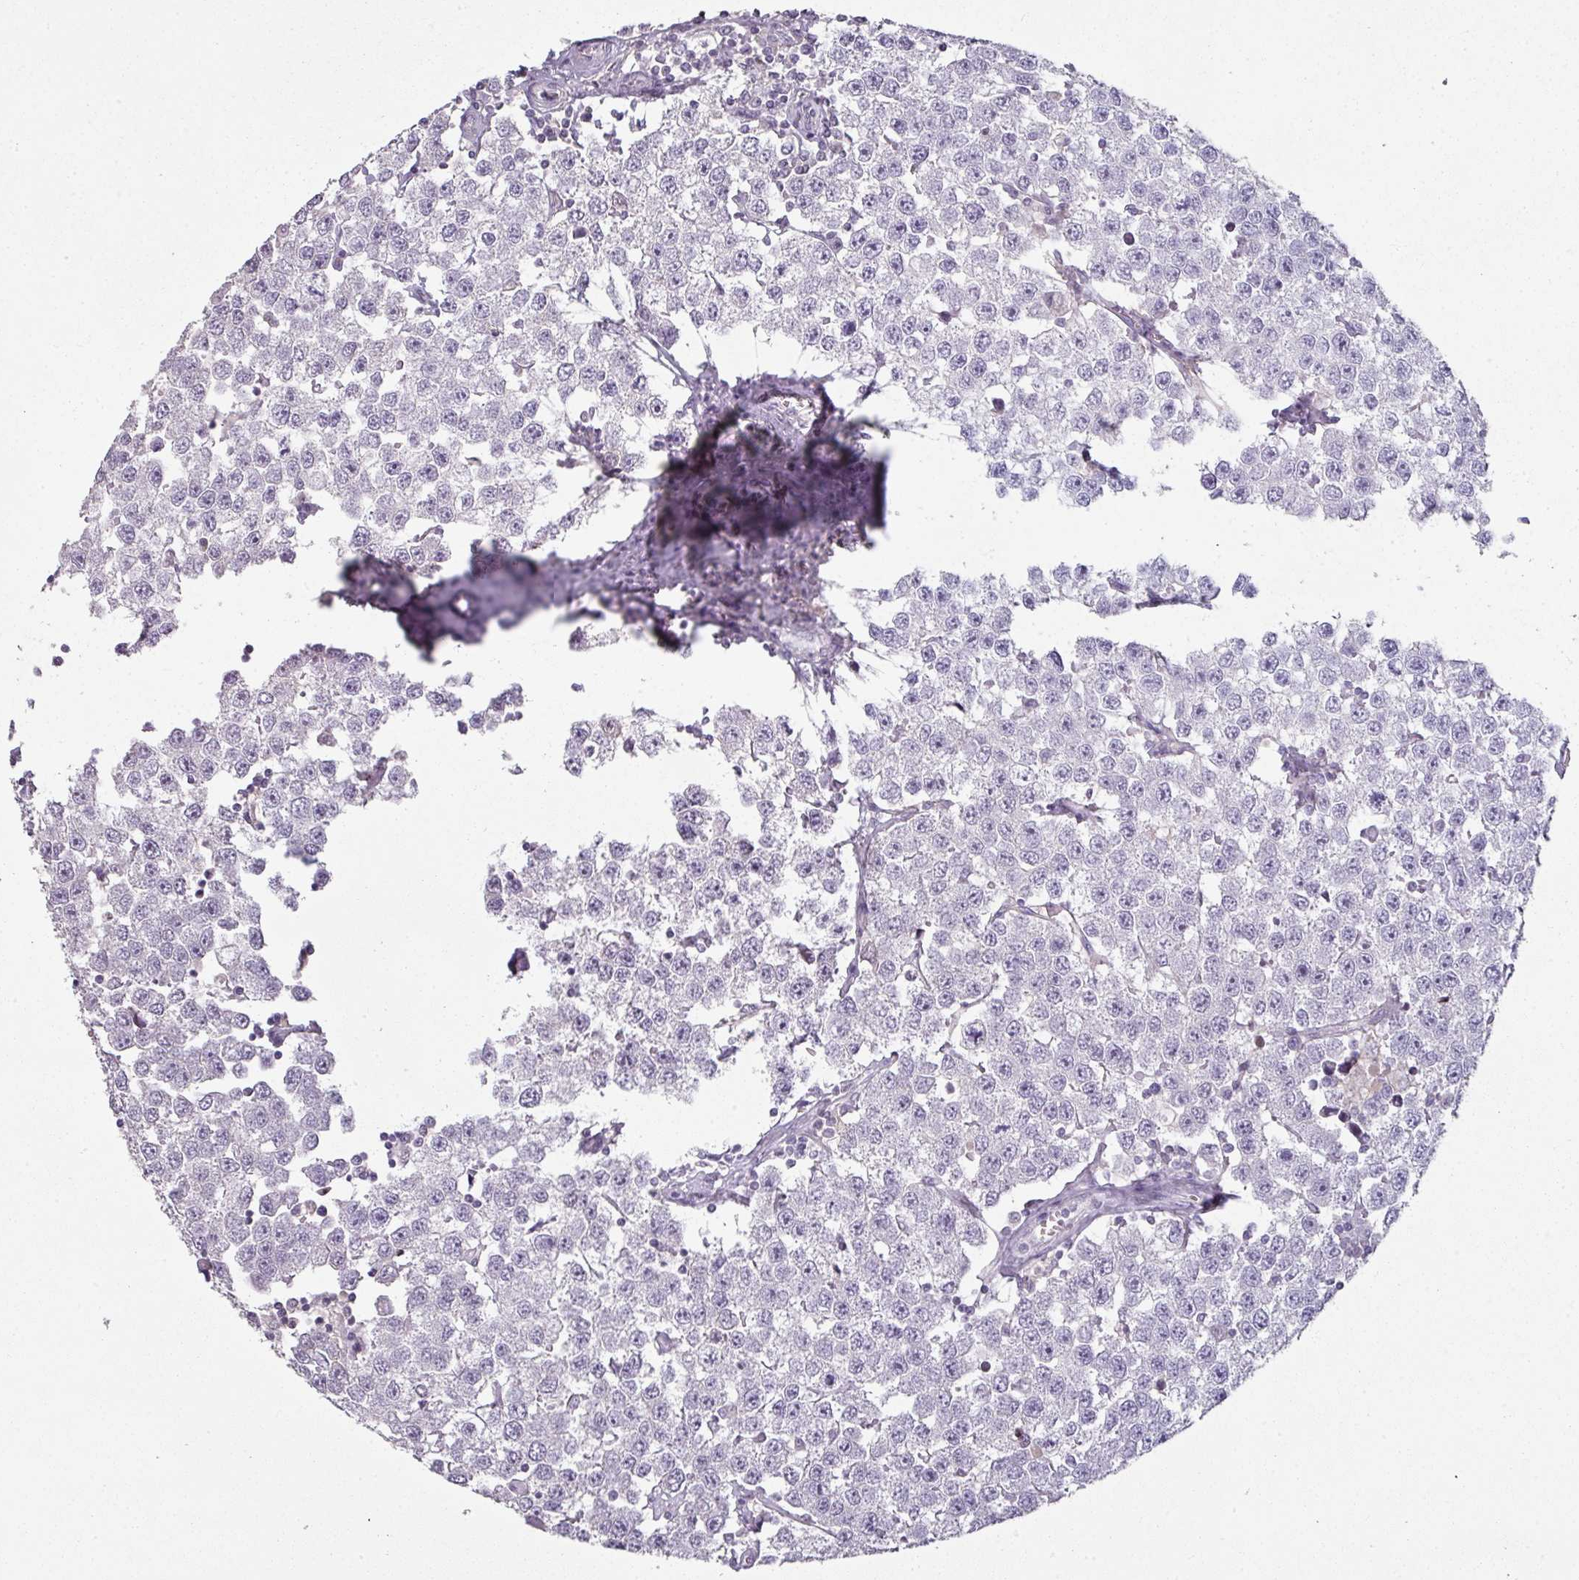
{"staining": {"intensity": "negative", "quantity": "none", "location": "none"}, "tissue": "testis cancer", "cell_type": "Tumor cells", "image_type": "cancer", "snomed": [{"axis": "morphology", "description": "Seminoma, NOS"}, {"axis": "topography", "description": "Testis"}], "caption": "High power microscopy histopathology image of an IHC image of testis cancer (seminoma), revealing no significant expression in tumor cells.", "gene": "GTF2H3", "patient": {"sex": "male", "age": 34}}